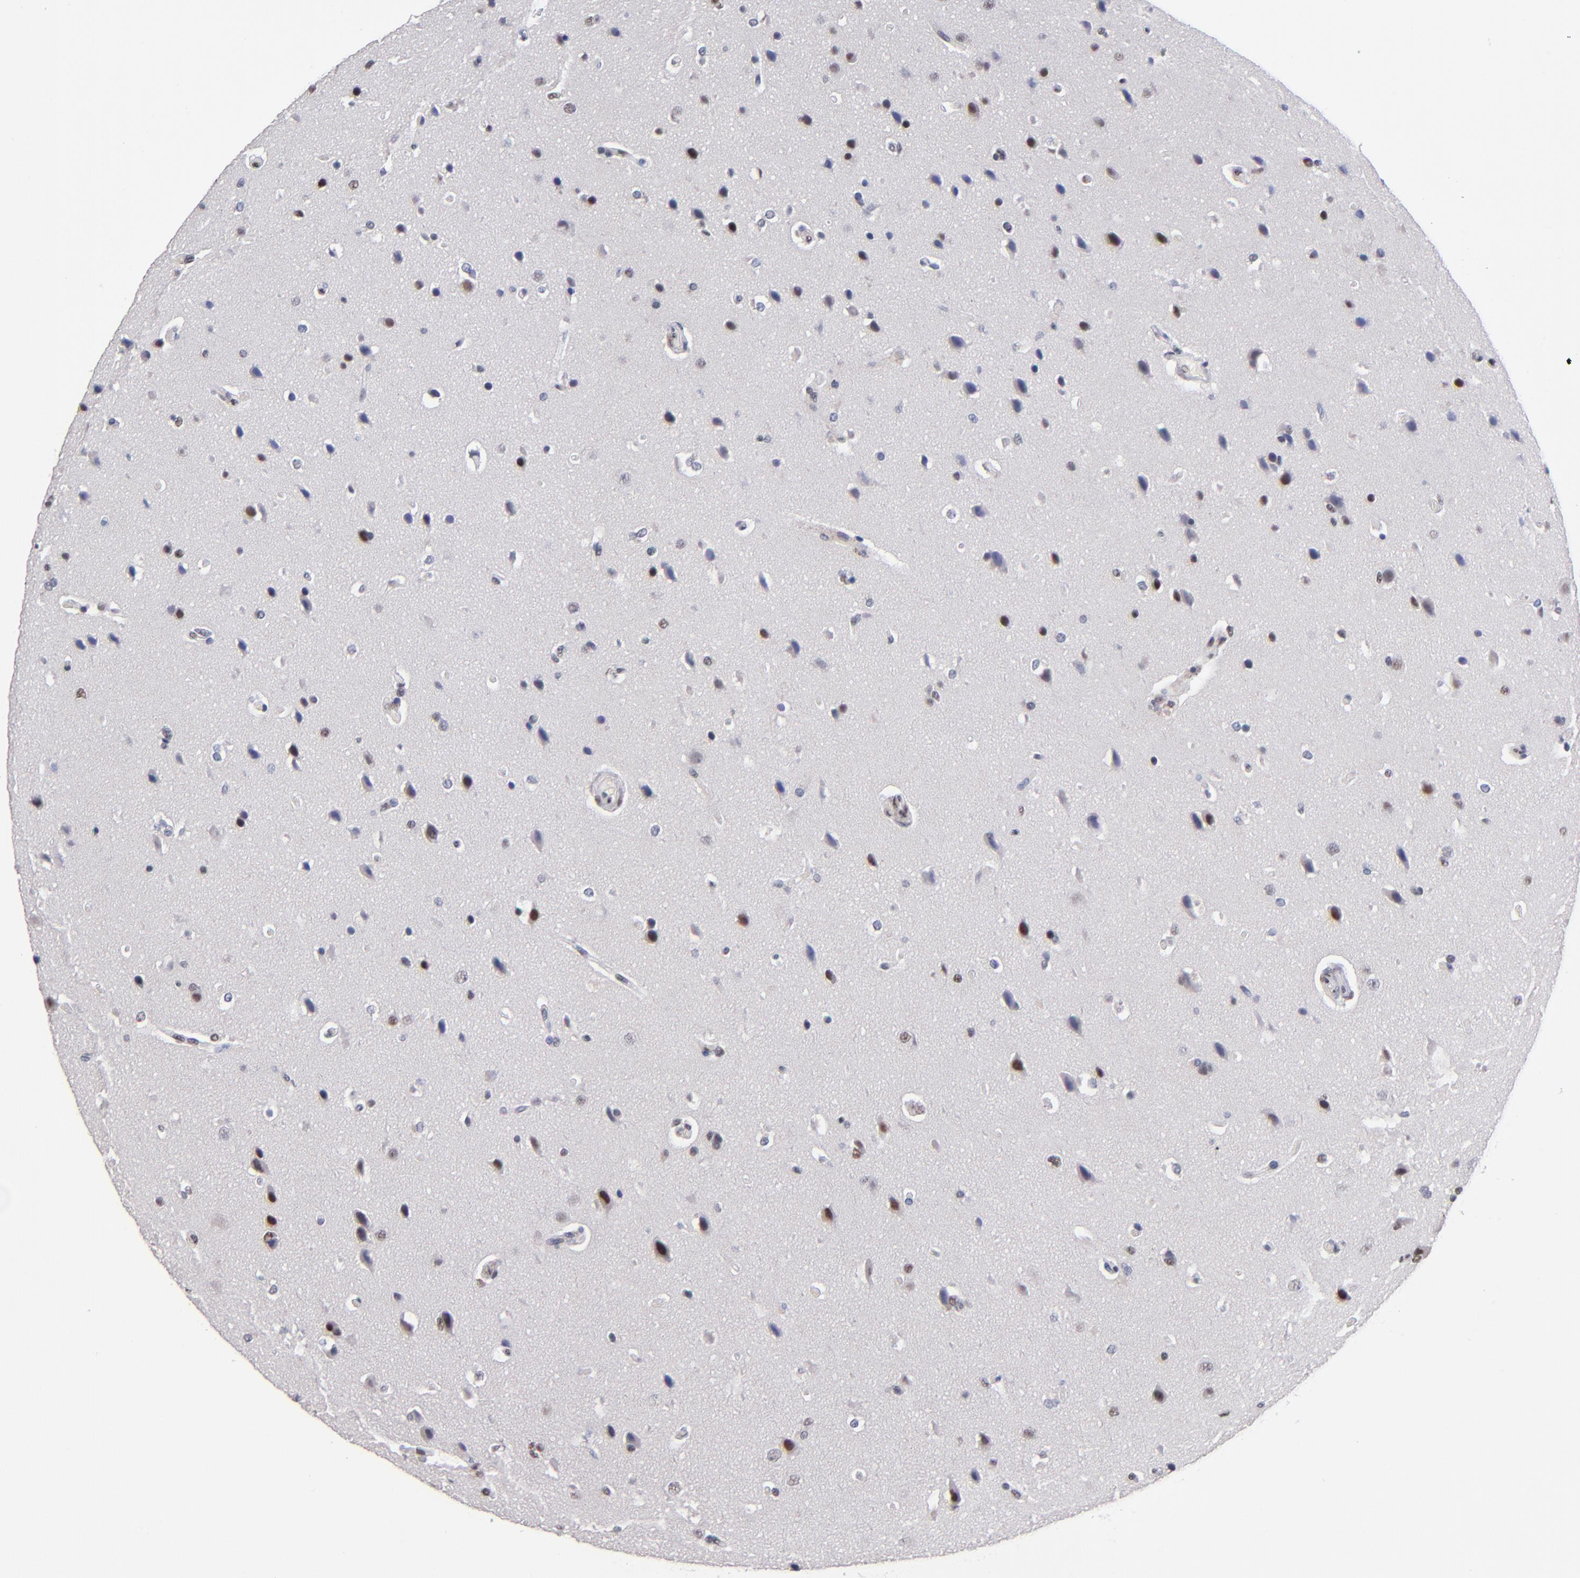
{"staining": {"intensity": "moderate", "quantity": "<25%", "location": "nuclear"}, "tissue": "glioma", "cell_type": "Tumor cells", "image_type": "cancer", "snomed": [{"axis": "morphology", "description": "Glioma, malignant, Low grade"}, {"axis": "topography", "description": "Cerebral cortex"}], "caption": "Protein expression analysis of human low-grade glioma (malignant) reveals moderate nuclear positivity in about <25% of tumor cells.", "gene": "MN1", "patient": {"sex": "female", "age": 47}}